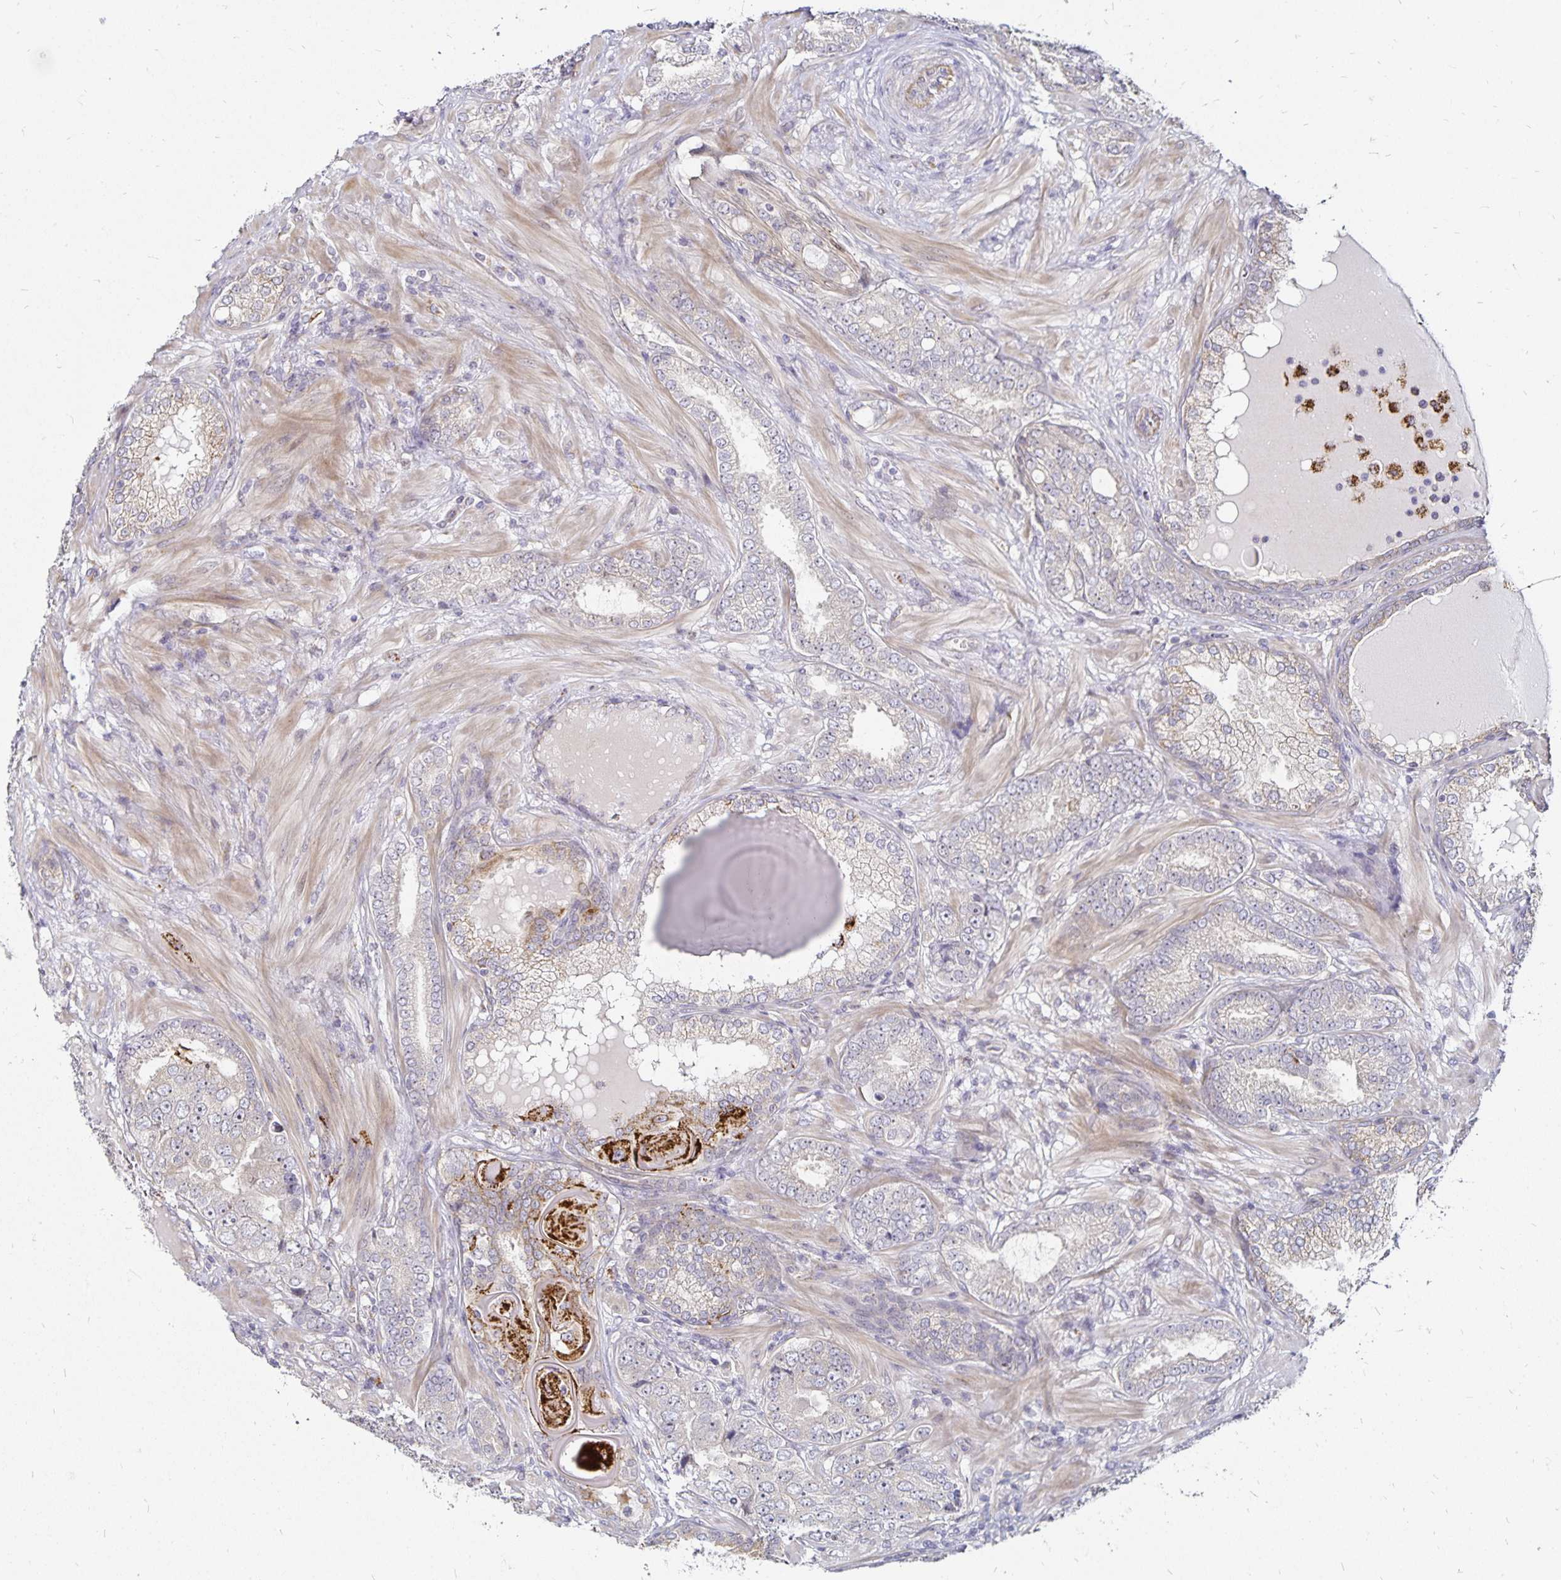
{"staining": {"intensity": "negative", "quantity": "none", "location": "none"}, "tissue": "prostate cancer", "cell_type": "Tumor cells", "image_type": "cancer", "snomed": [{"axis": "morphology", "description": "Adenocarcinoma, High grade"}, {"axis": "topography", "description": "Prostate"}], "caption": "Tumor cells are negative for brown protein staining in prostate adenocarcinoma (high-grade). (Brightfield microscopy of DAB immunohistochemistry (IHC) at high magnification).", "gene": "CYP27A1", "patient": {"sex": "male", "age": 60}}